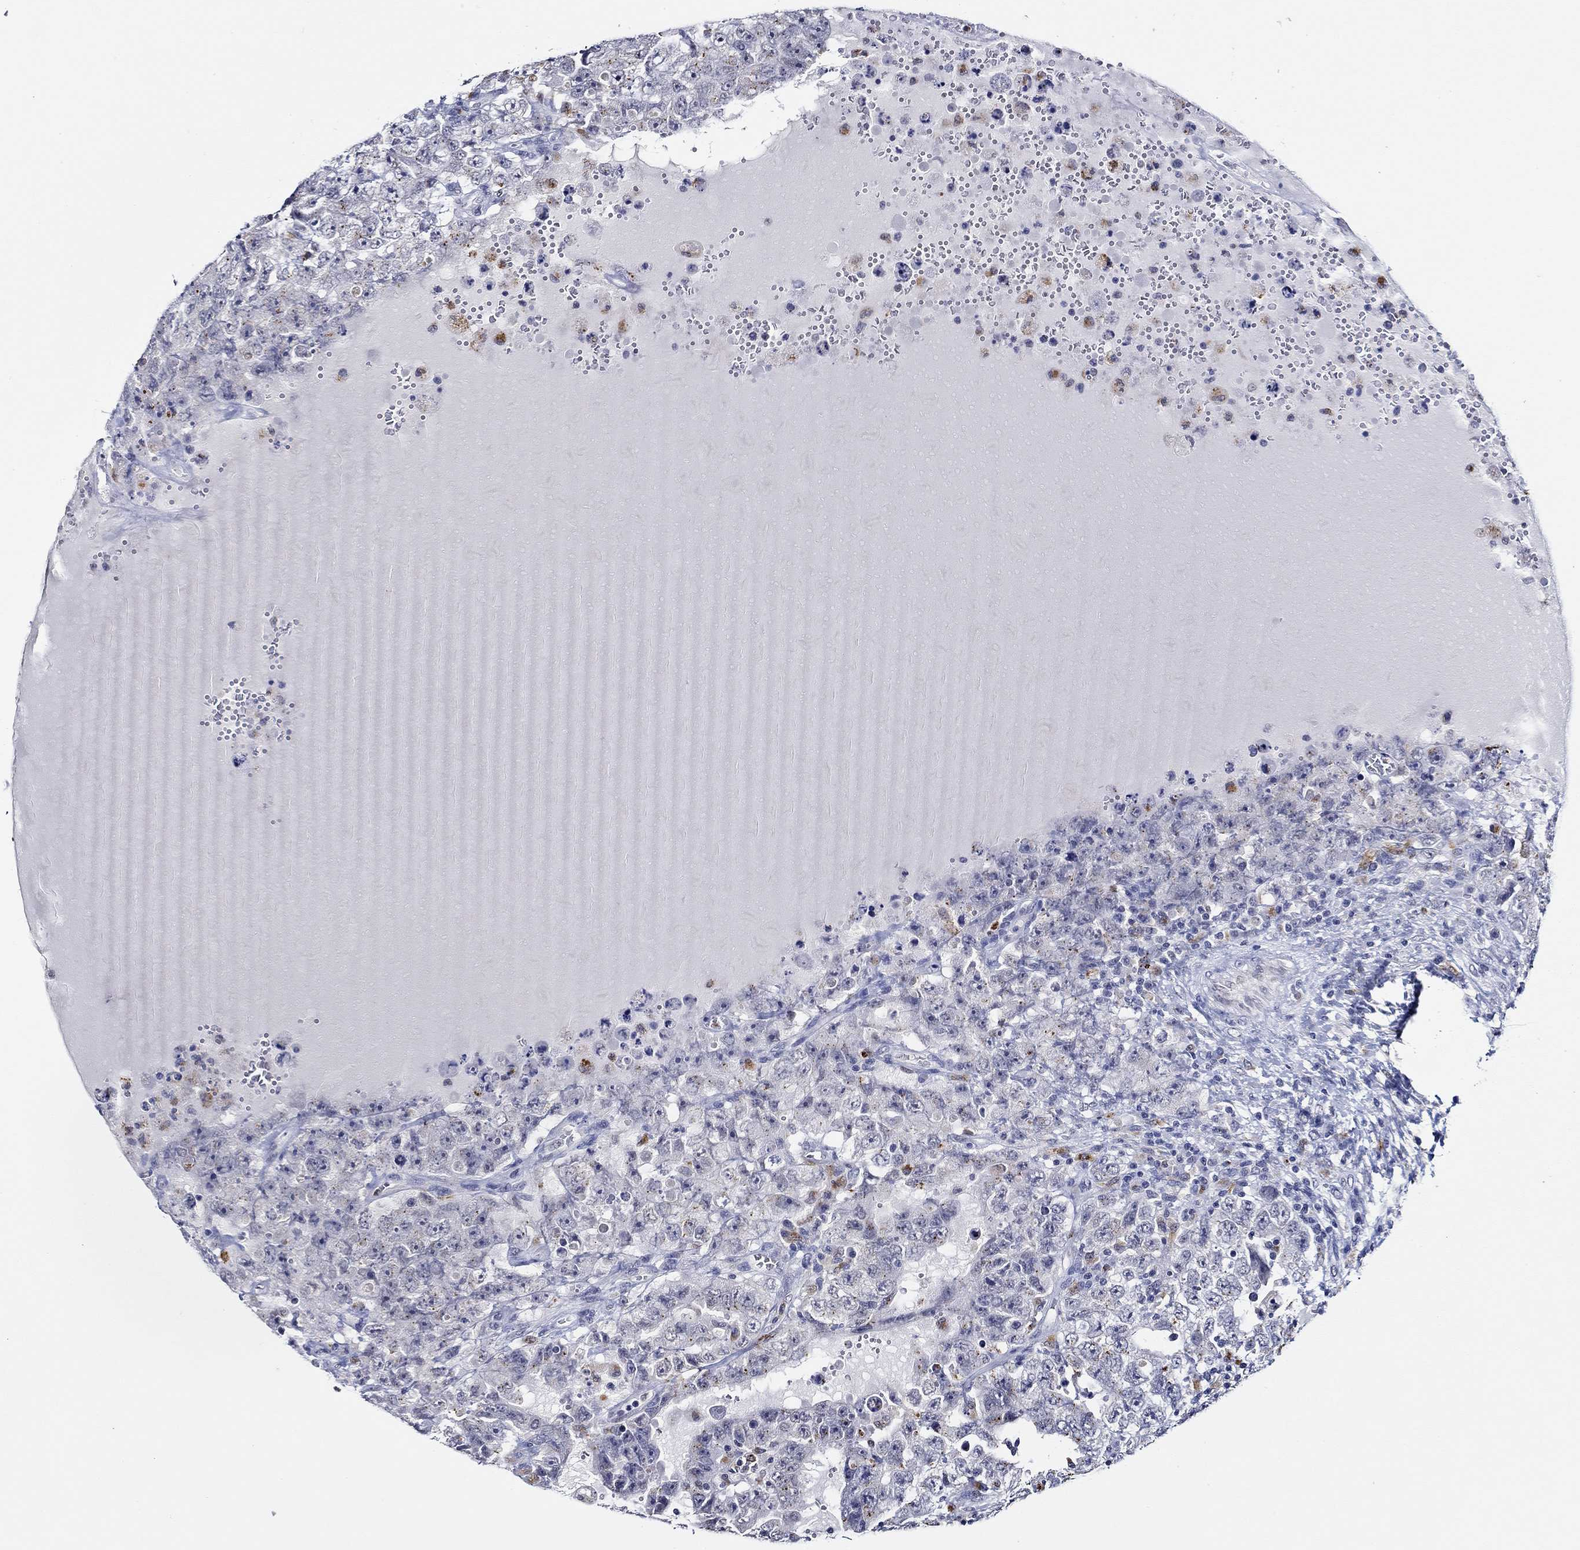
{"staining": {"intensity": "negative", "quantity": "none", "location": "none"}, "tissue": "testis cancer", "cell_type": "Tumor cells", "image_type": "cancer", "snomed": [{"axis": "morphology", "description": "Carcinoma, Embryonal, NOS"}, {"axis": "topography", "description": "Testis"}], "caption": "Tumor cells show no significant protein positivity in testis cancer. (DAB immunohistochemistry (IHC) with hematoxylin counter stain).", "gene": "GATA2", "patient": {"sex": "male", "age": 26}}